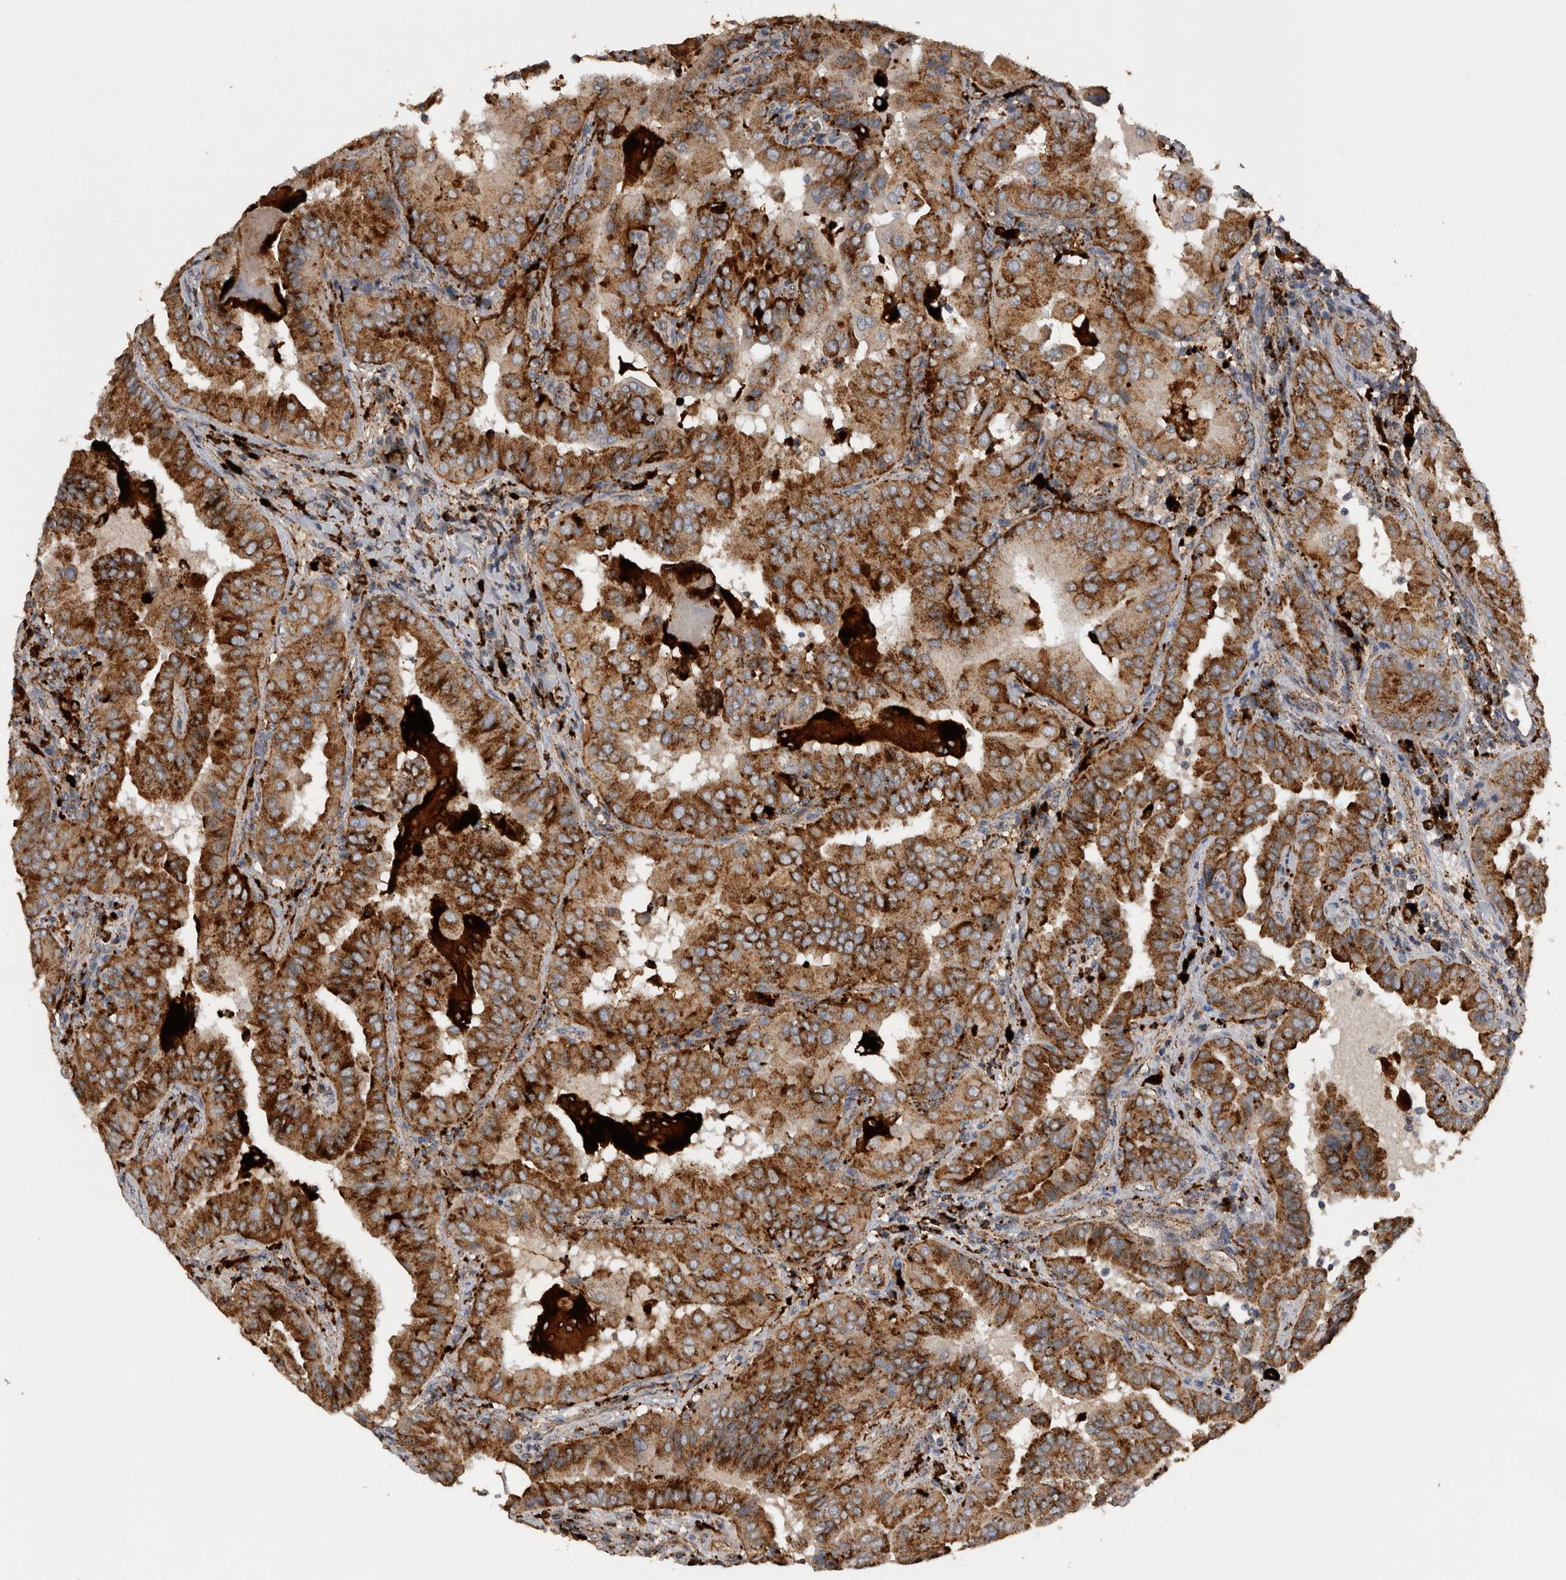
{"staining": {"intensity": "strong", "quantity": ">75%", "location": "cytoplasmic/membranous"}, "tissue": "thyroid cancer", "cell_type": "Tumor cells", "image_type": "cancer", "snomed": [{"axis": "morphology", "description": "Papillary adenocarcinoma, NOS"}, {"axis": "topography", "description": "Thyroid gland"}], "caption": "Protein staining of papillary adenocarcinoma (thyroid) tissue demonstrates strong cytoplasmic/membranous expression in about >75% of tumor cells.", "gene": "CTSZ", "patient": {"sex": "male", "age": 33}}